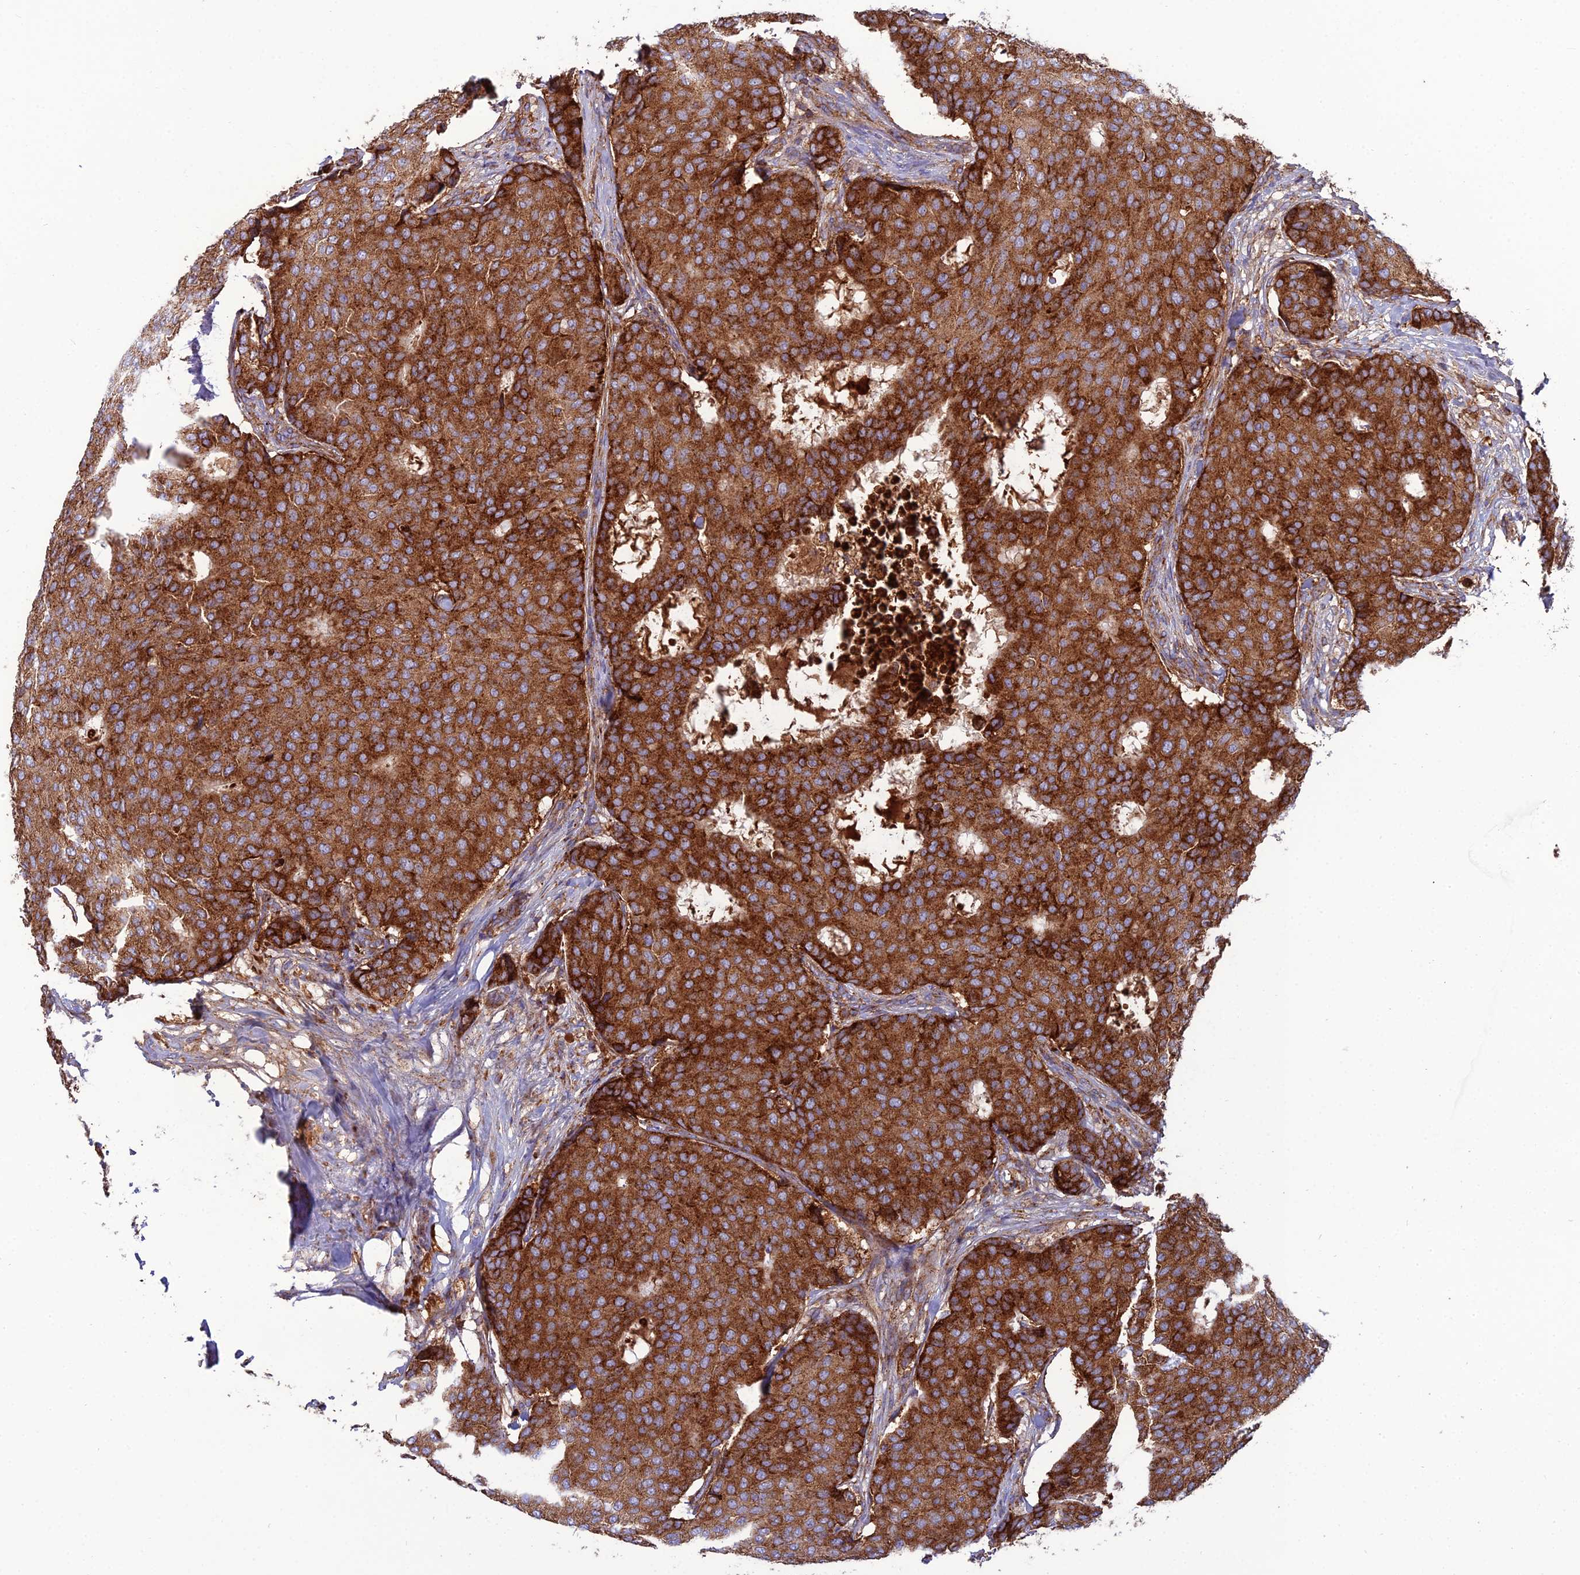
{"staining": {"intensity": "strong", "quantity": ">75%", "location": "cytoplasmic/membranous"}, "tissue": "breast cancer", "cell_type": "Tumor cells", "image_type": "cancer", "snomed": [{"axis": "morphology", "description": "Duct carcinoma"}, {"axis": "topography", "description": "Breast"}], "caption": "The image reveals immunohistochemical staining of breast infiltrating ductal carcinoma. There is strong cytoplasmic/membranous positivity is present in approximately >75% of tumor cells. (IHC, brightfield microscopy, high magnification).", "gene": "LNPEP", "patient": {"sex": "female", "age": 75}}